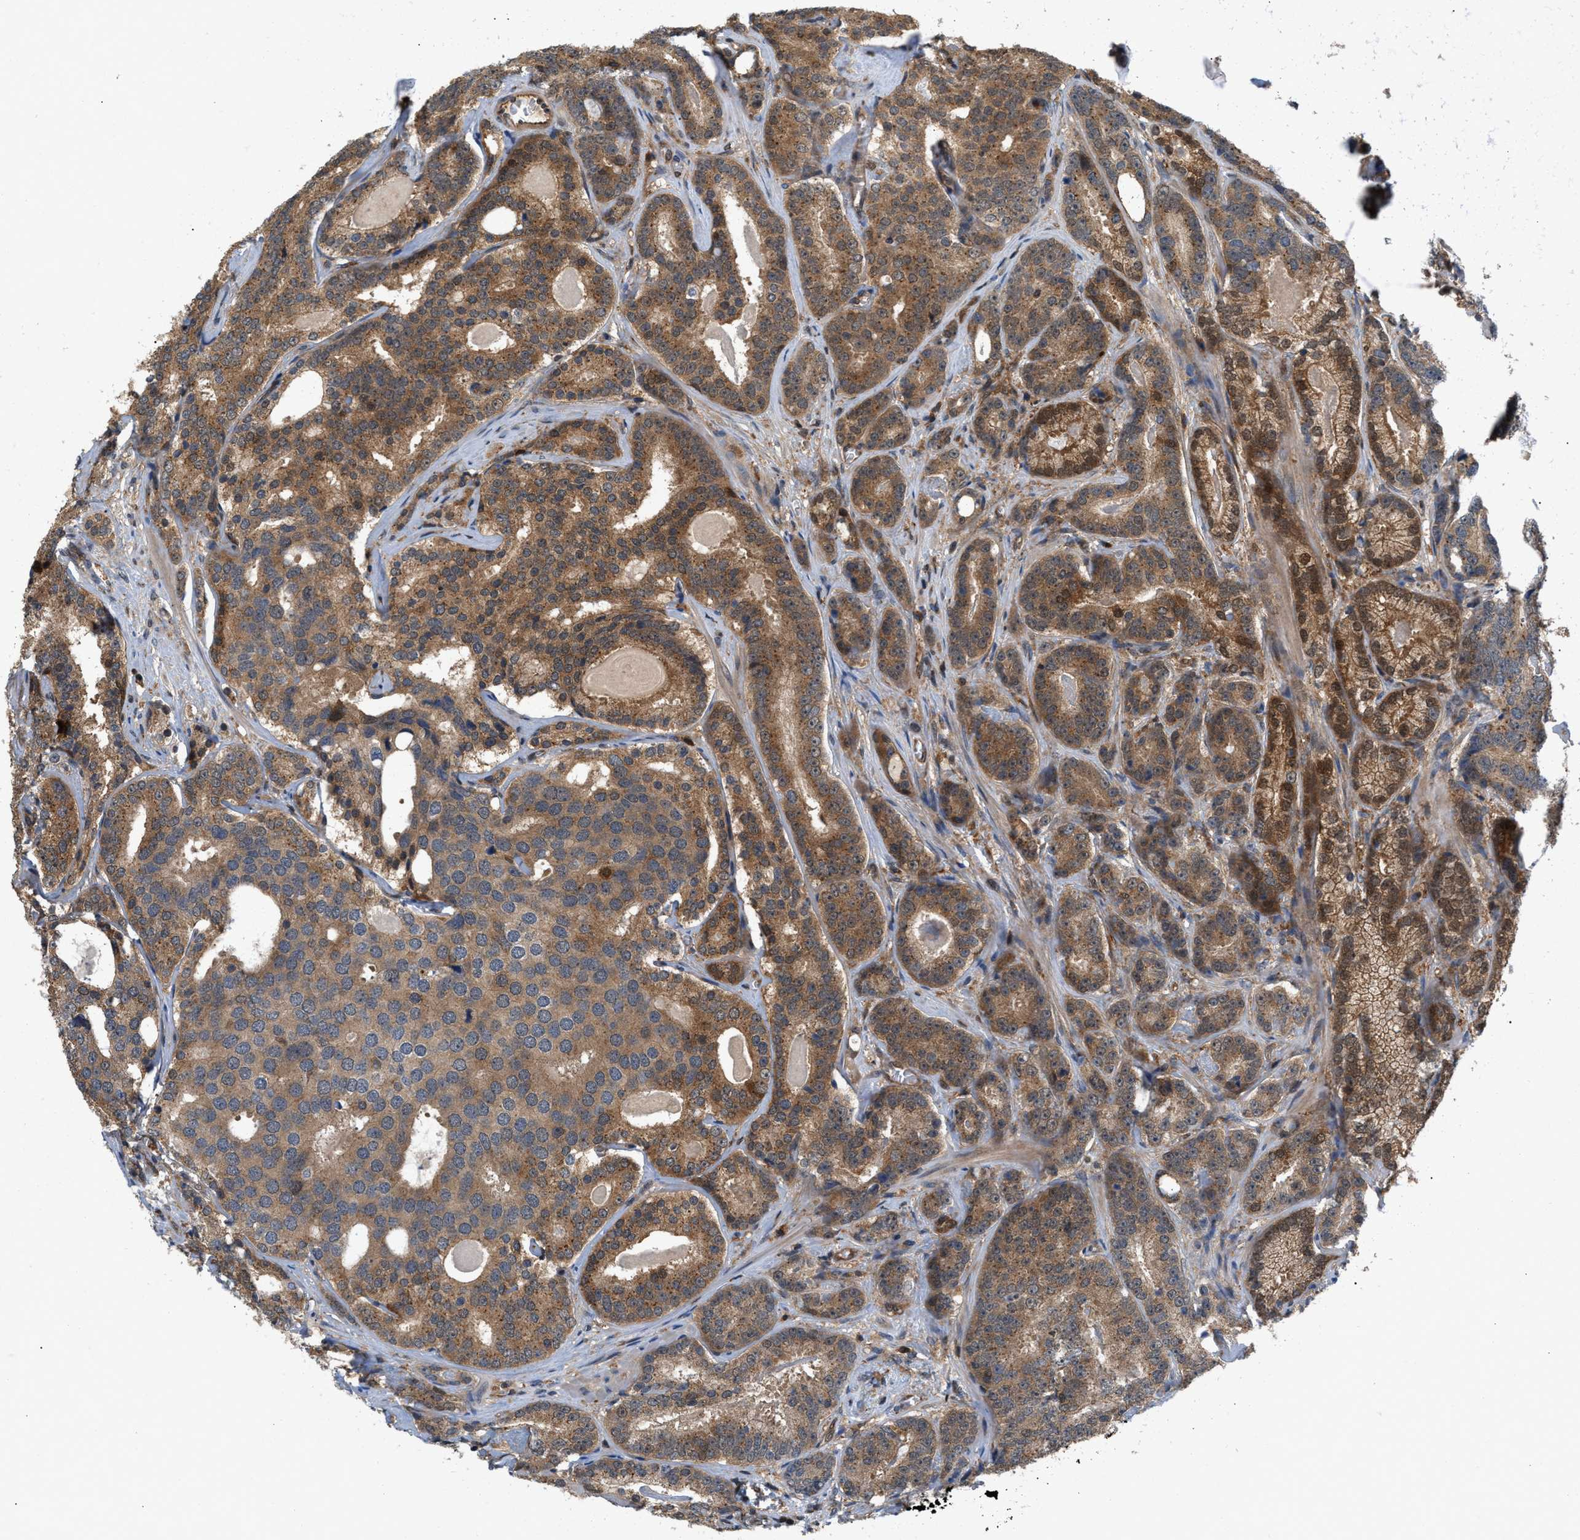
{"staining": {"intensity": "strong", "quantity": ">75%", "location": "cytoplasmic/membranous"}, "tissue": "prostate cancer", "cell_type": "Tumor cells", "image_type": "cancer", "snomed": [{"axis": "morphology", "description": "Adenocarcinoma, High grade"}, {"axis": "topography", "description": "Prostate"}], "caption": "Immunohistochemical staining of human prostate high-grade adenocarcinoma demonstrates strong cytoplasmic/membranous protein staining in approximately >75% of tumor cells. (IHC, brightfield microscopy, high magnification).", "gene": "GLOD4", "patient": {"sex": "male", "age": 60}}